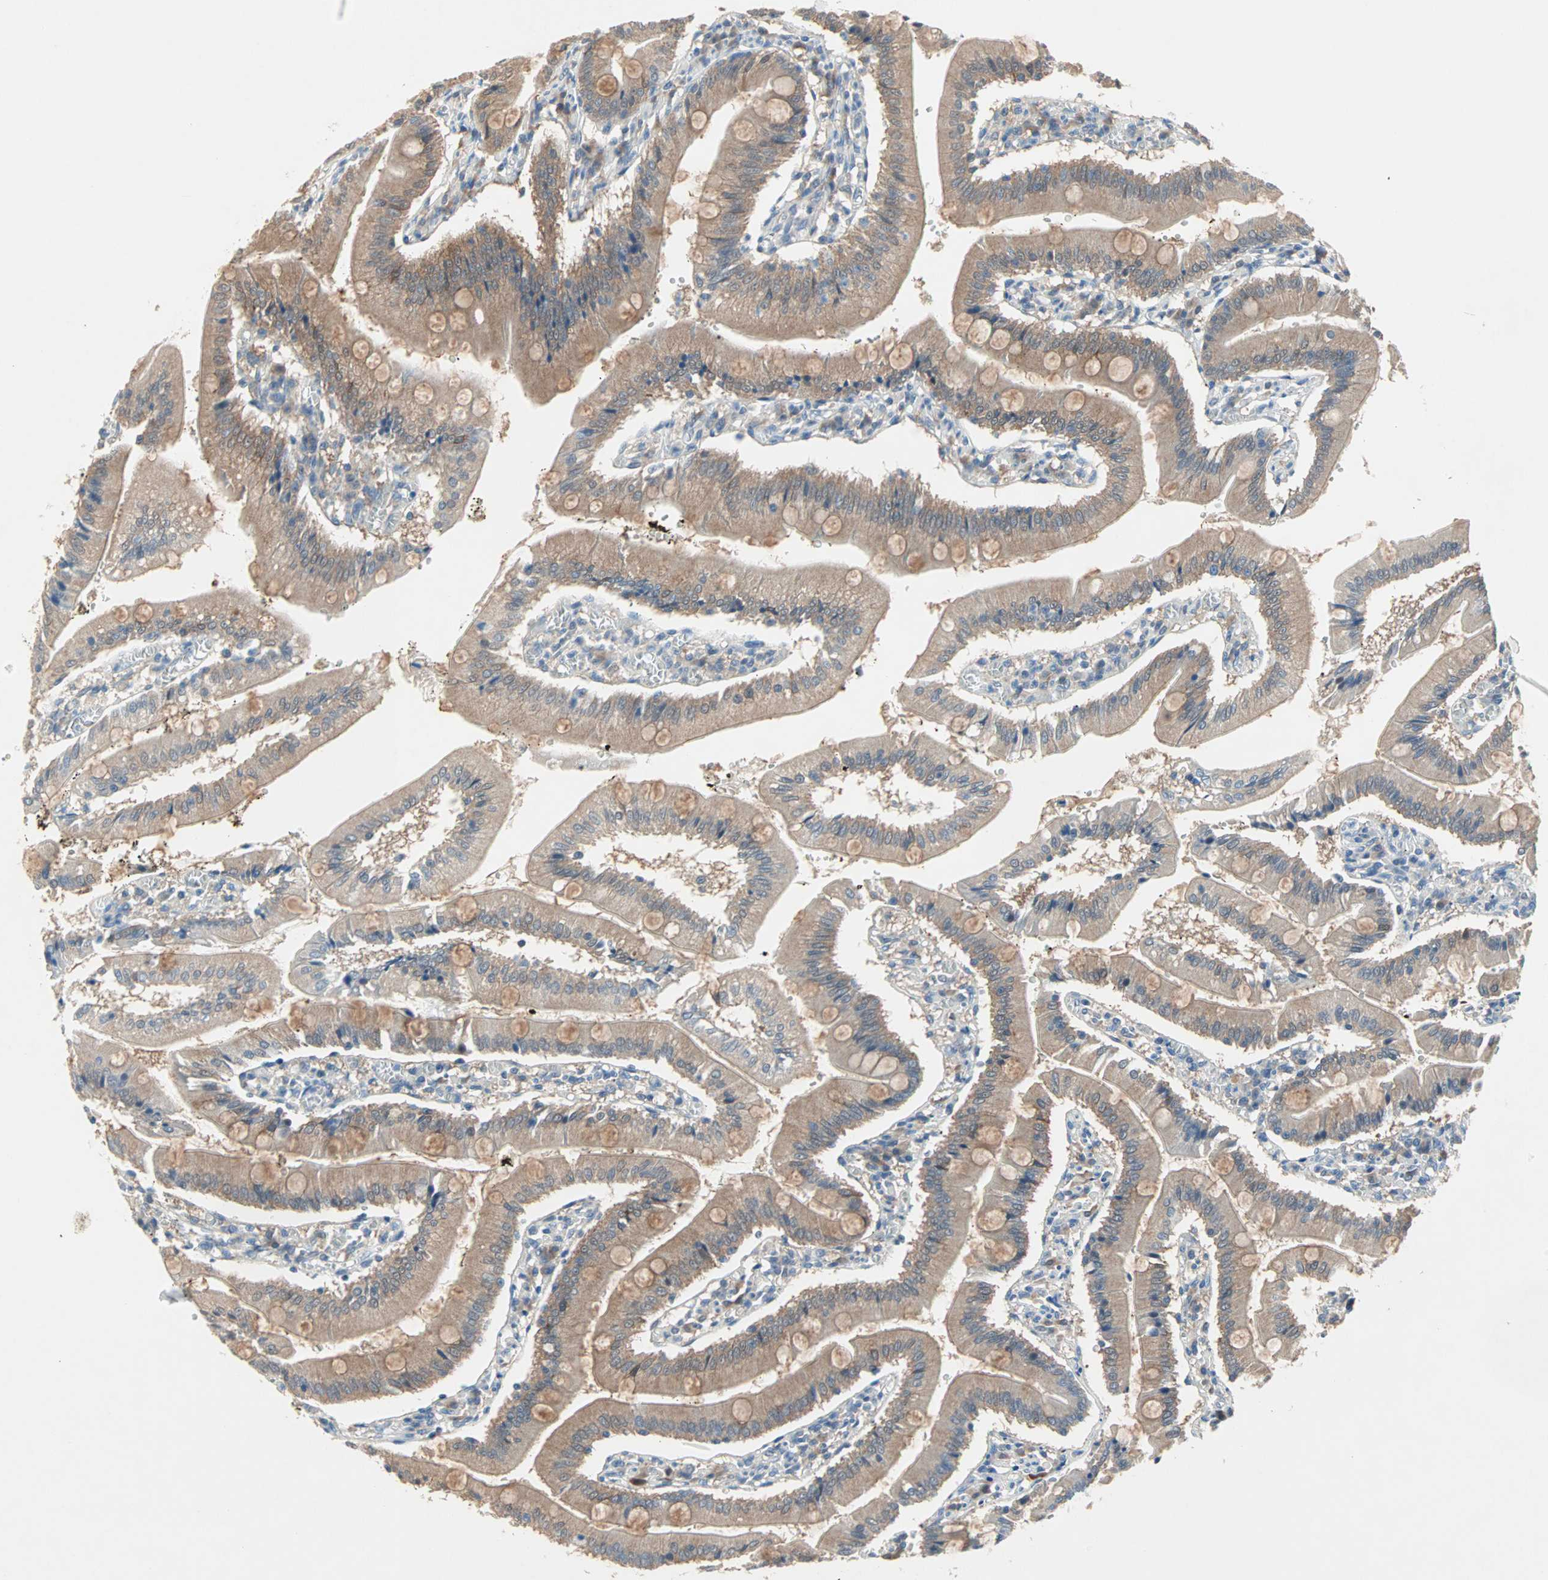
{"staining": {"intensity": "weak", "quantity": ">75%", "location": "cytoplasmic/membranous"}, "tissue": "small intestine", "cell_type": "Glandular cells", "image_type": "normal", "snomed": [{"axis": "morphology", "description": "Normal tissue, NOS"}, {"axis": "topography", "description": "Small intestine"}], "caption": "IHC staining of benign small intestine, which shows low levels of weak cytoplasmic/membranous staining in about >75% of glandular cells indicating weak cytoplasmic/membranous protein staining. The staining was performed using DAB (3,3'-diaminobenzidine) (brown) for protein detection and nuclei were counterstained in hematoxylin (blue).", "gene": "MPI", "patient": {"sex": "male", "age": 71}}